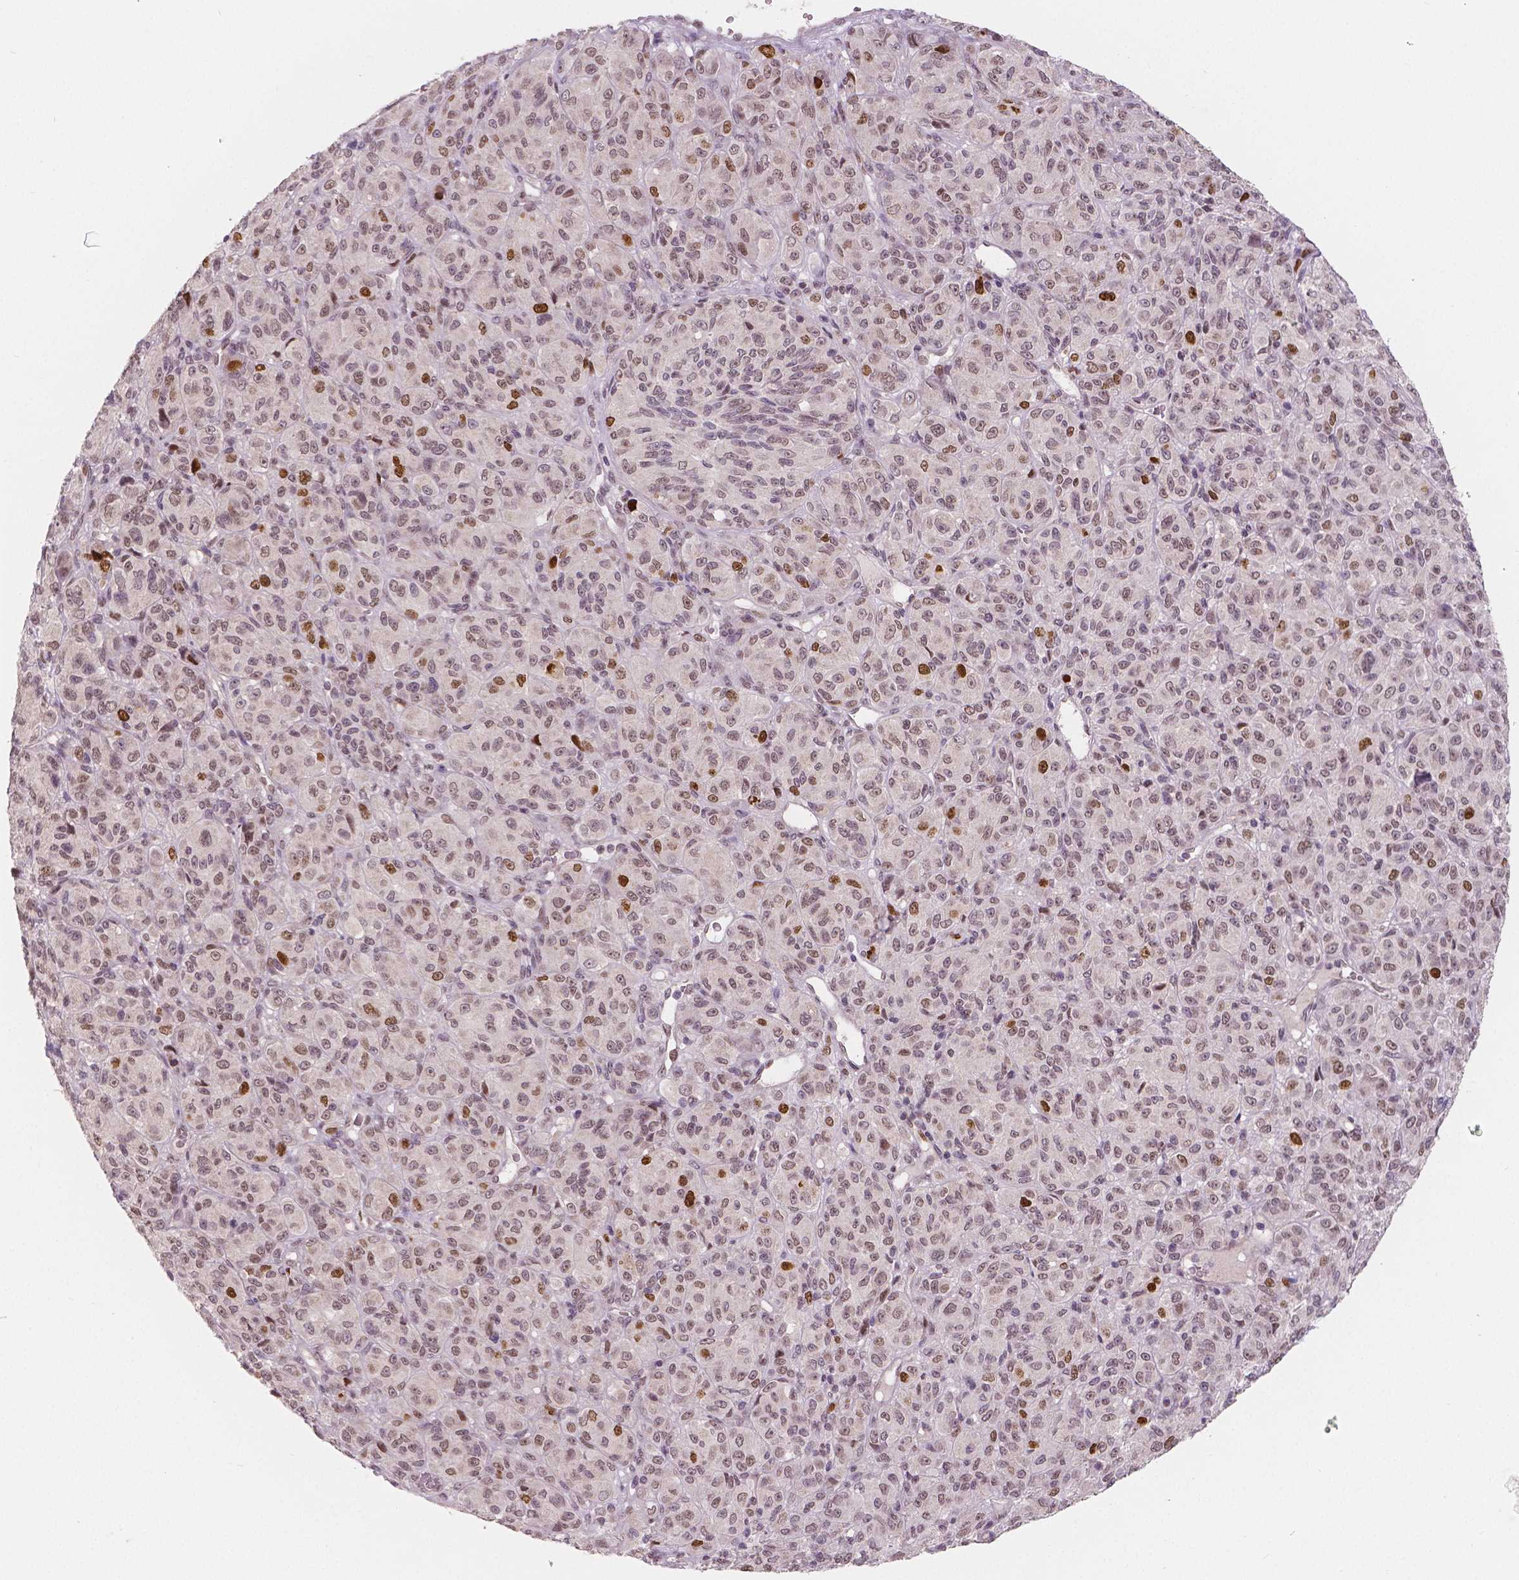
{"staining": {"intensity": "strong", "quantity": "<25%", "location": "nuclear"}, "tissue": "melanoma", "cell_type": "Tumor cells", "image_type": "cancer", "snomed": [{"axis": "morphology", "description": "Malignant melanoma, Metastatic site"}, {"axis": "topography", "description": "Brain"}], "caption": "Protein expression analysis of human malignant melanoma (metastatic site) reveals strong nuclear expression in approximately <25% of tumor cells. (Brightfield microscopy of DAB IHC at high magnification).", "gene": "NSD2", "patient": {"sex": "female", "age": 56}}